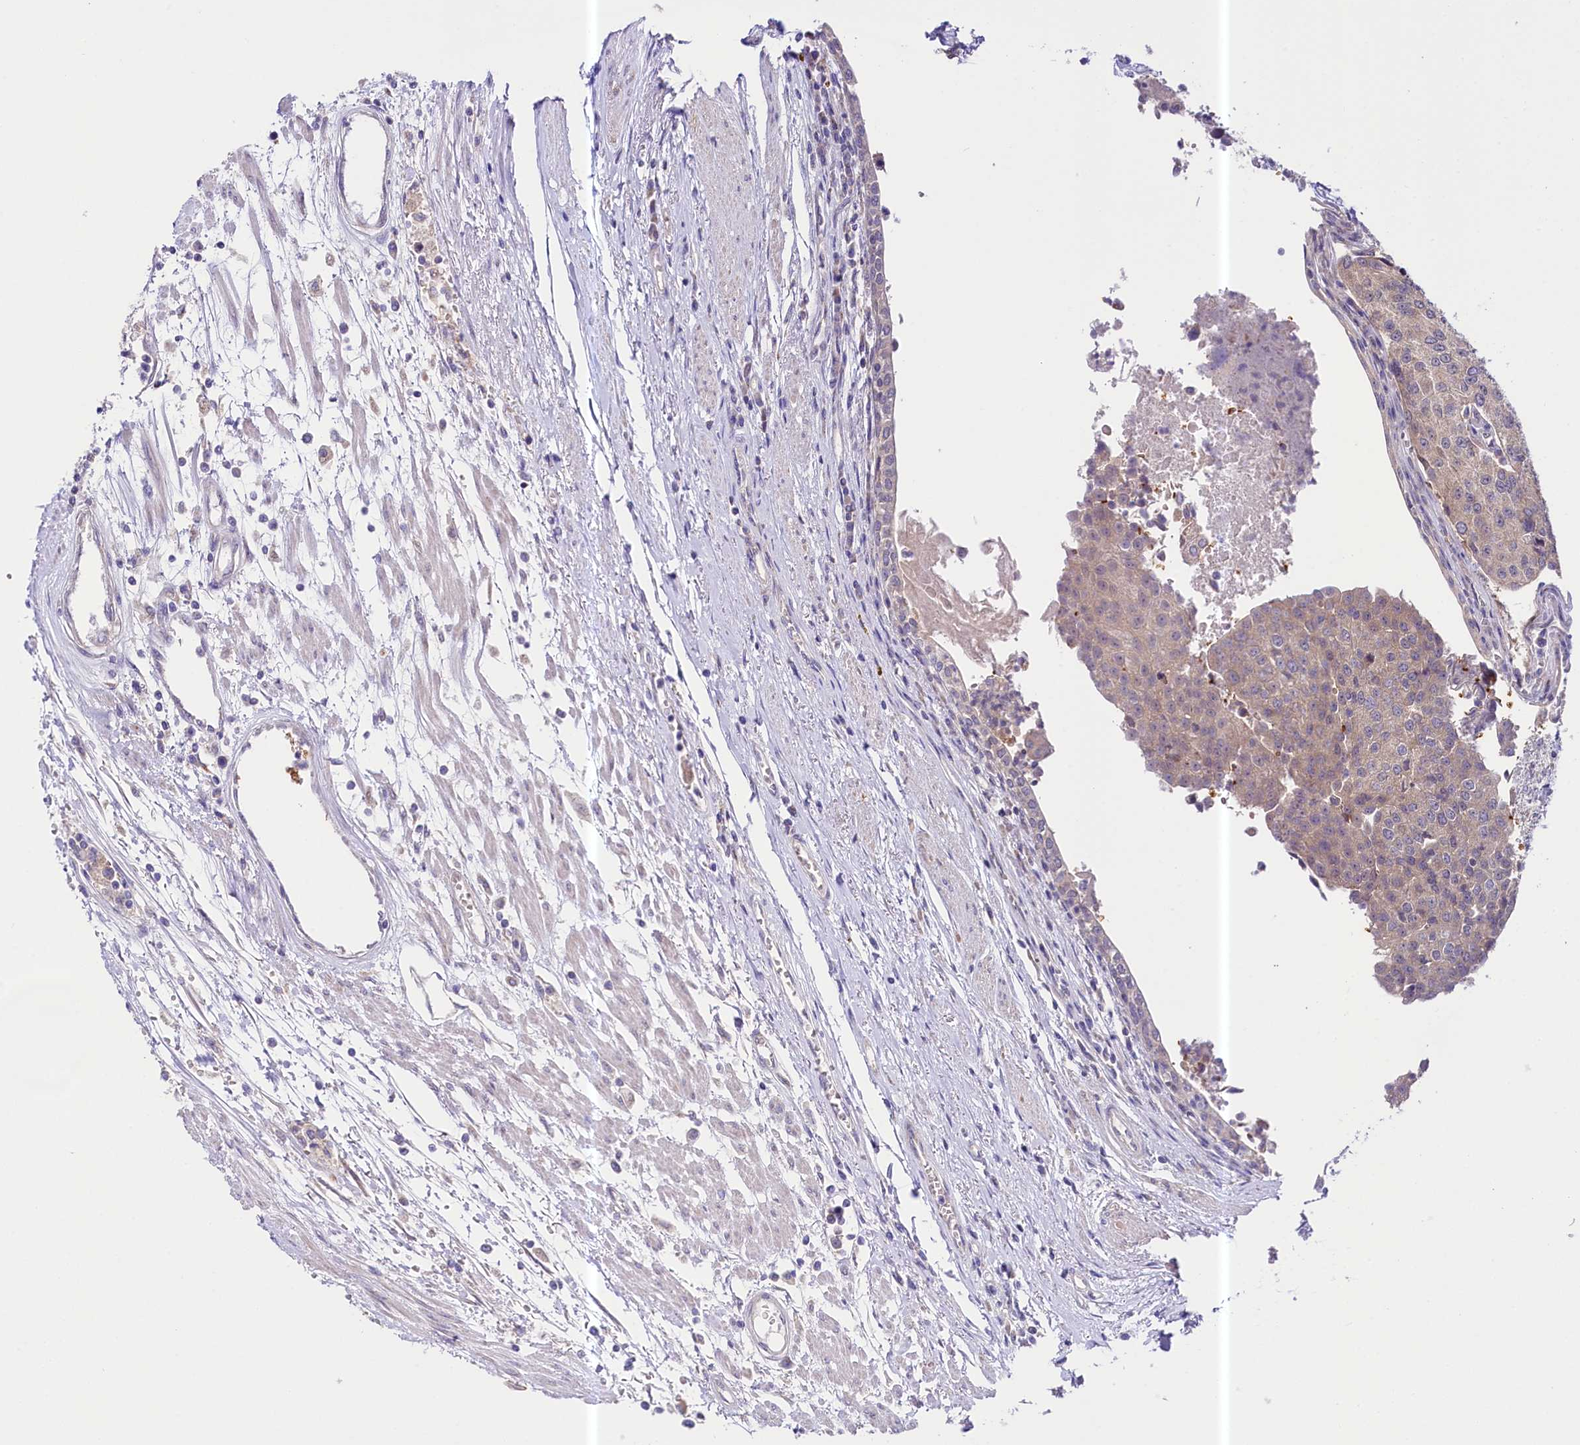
{"staining": {"intensity": "weak", "quantity": "25%-75%", "location": "cytoplasmic/membranous"}, "tissue": "urothelial cancer", "cell_type": "Tumor cells", "image_type": "cancer", "snomed": [{"axis": "morphology", "description": "Urothelial carcinoma, High grade"}, {"axis": "topography", "description": "Urinary bladder"}], "caption": "This is a histology image of IHC staining of urothelial cancer, which shows weak staining in the cytoplasmic/membranous of tumor cells.", "gene": "CEP295", "patient": {"sex": "female", "age": 85}}